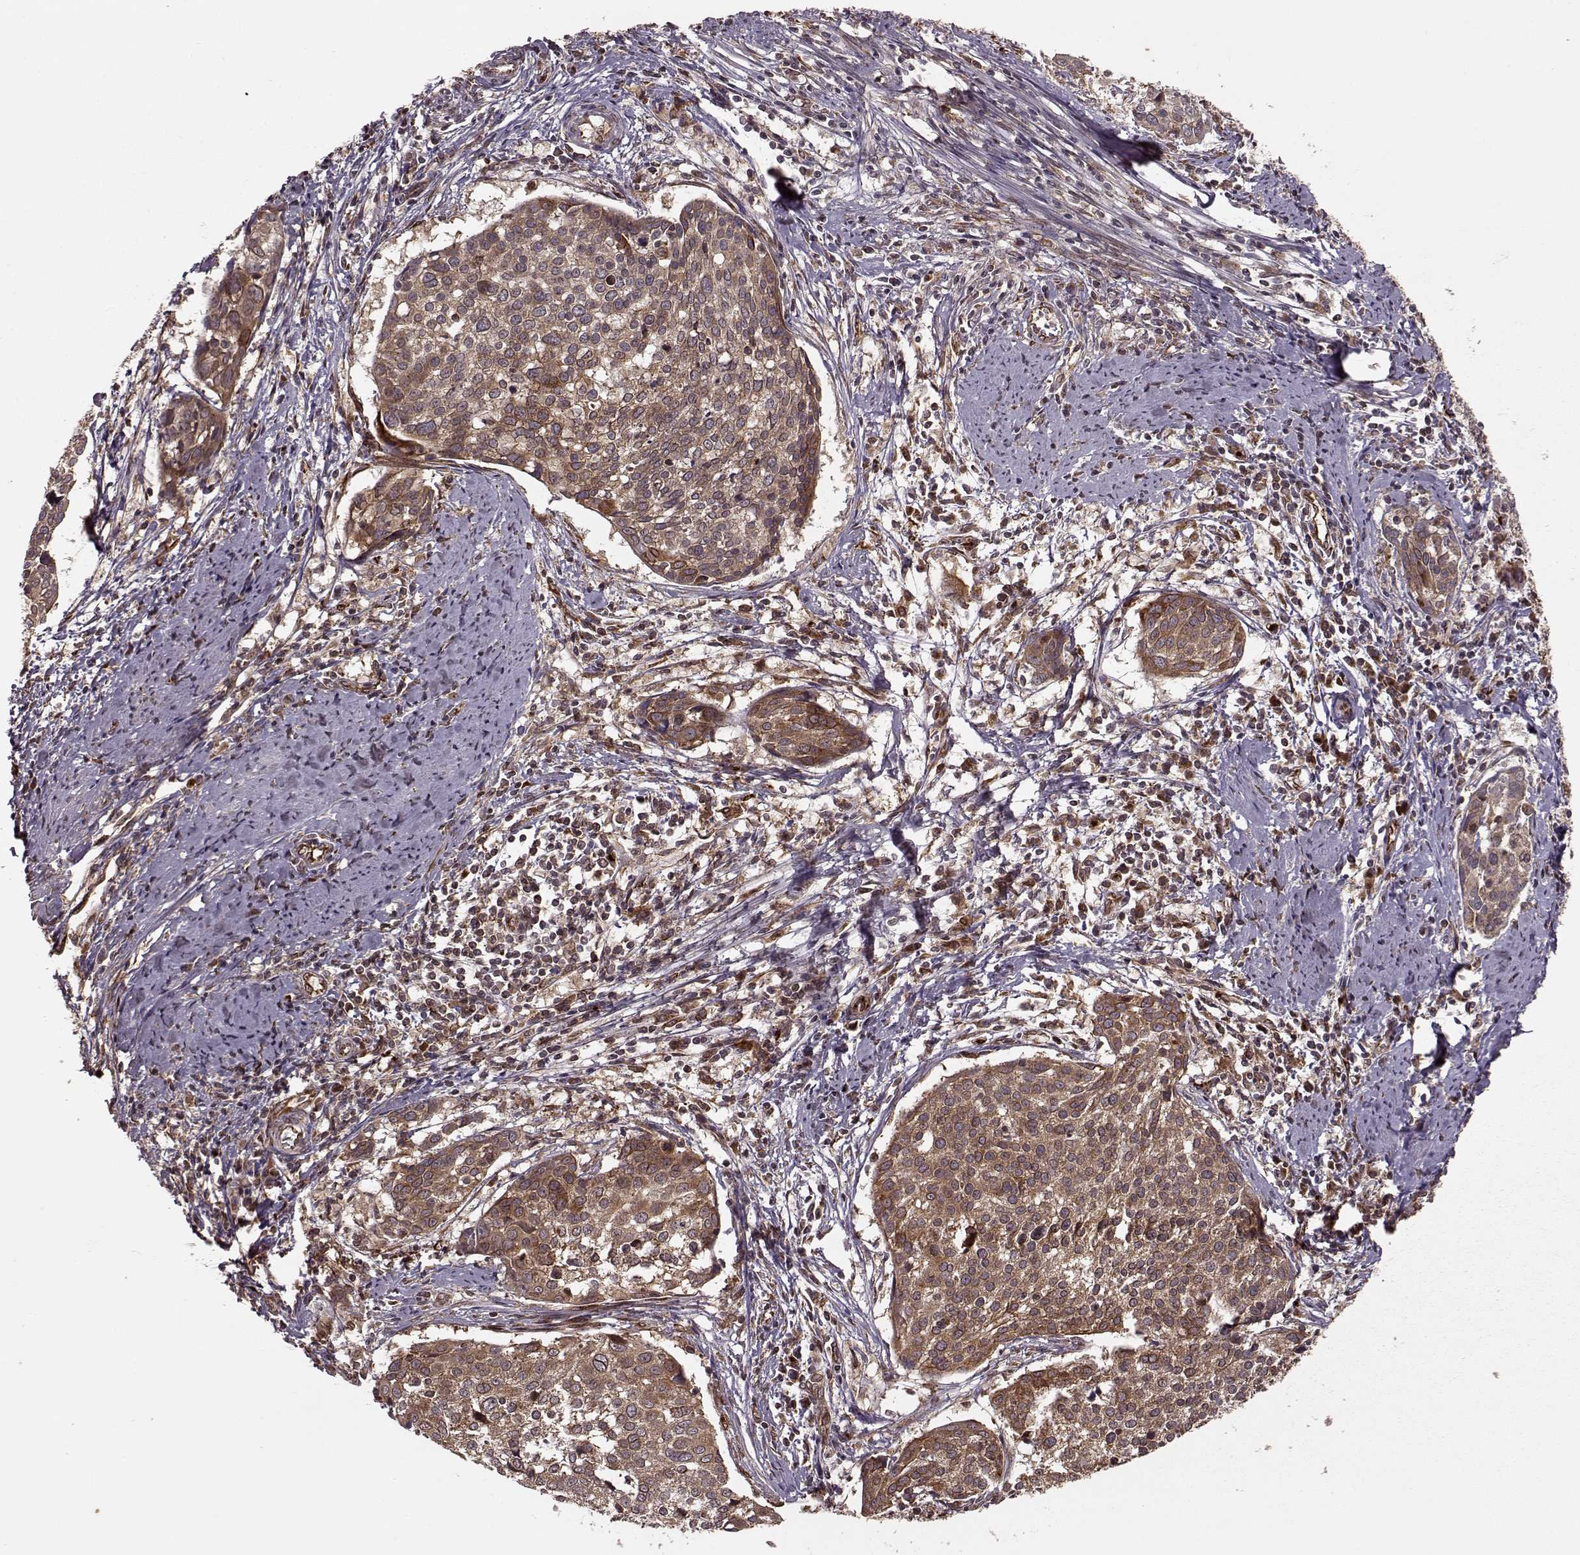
{"staining": {"intensity": "moderate", "quantity": ">75%", "location": "cytoplasmic/membranous"}, "tissue": "cervical cancer", "cell_type": "Tumor cells", "image_type": "cancer", "snomed": [{"axis": "morphology", "description": "Squamous cell carcinoma, NOS"}, {"axis": "topography", "description": "Cervix"}], "caption": "Immunohistochemical staining of human squamous cell carcinoma (cervical) demonstrates medium levels of moderate cytoplasmic/membranous protein staining in about >75% of tumor cells.", "gene": "YIPF5", "patient": {"sex": "female", "age": 39}}